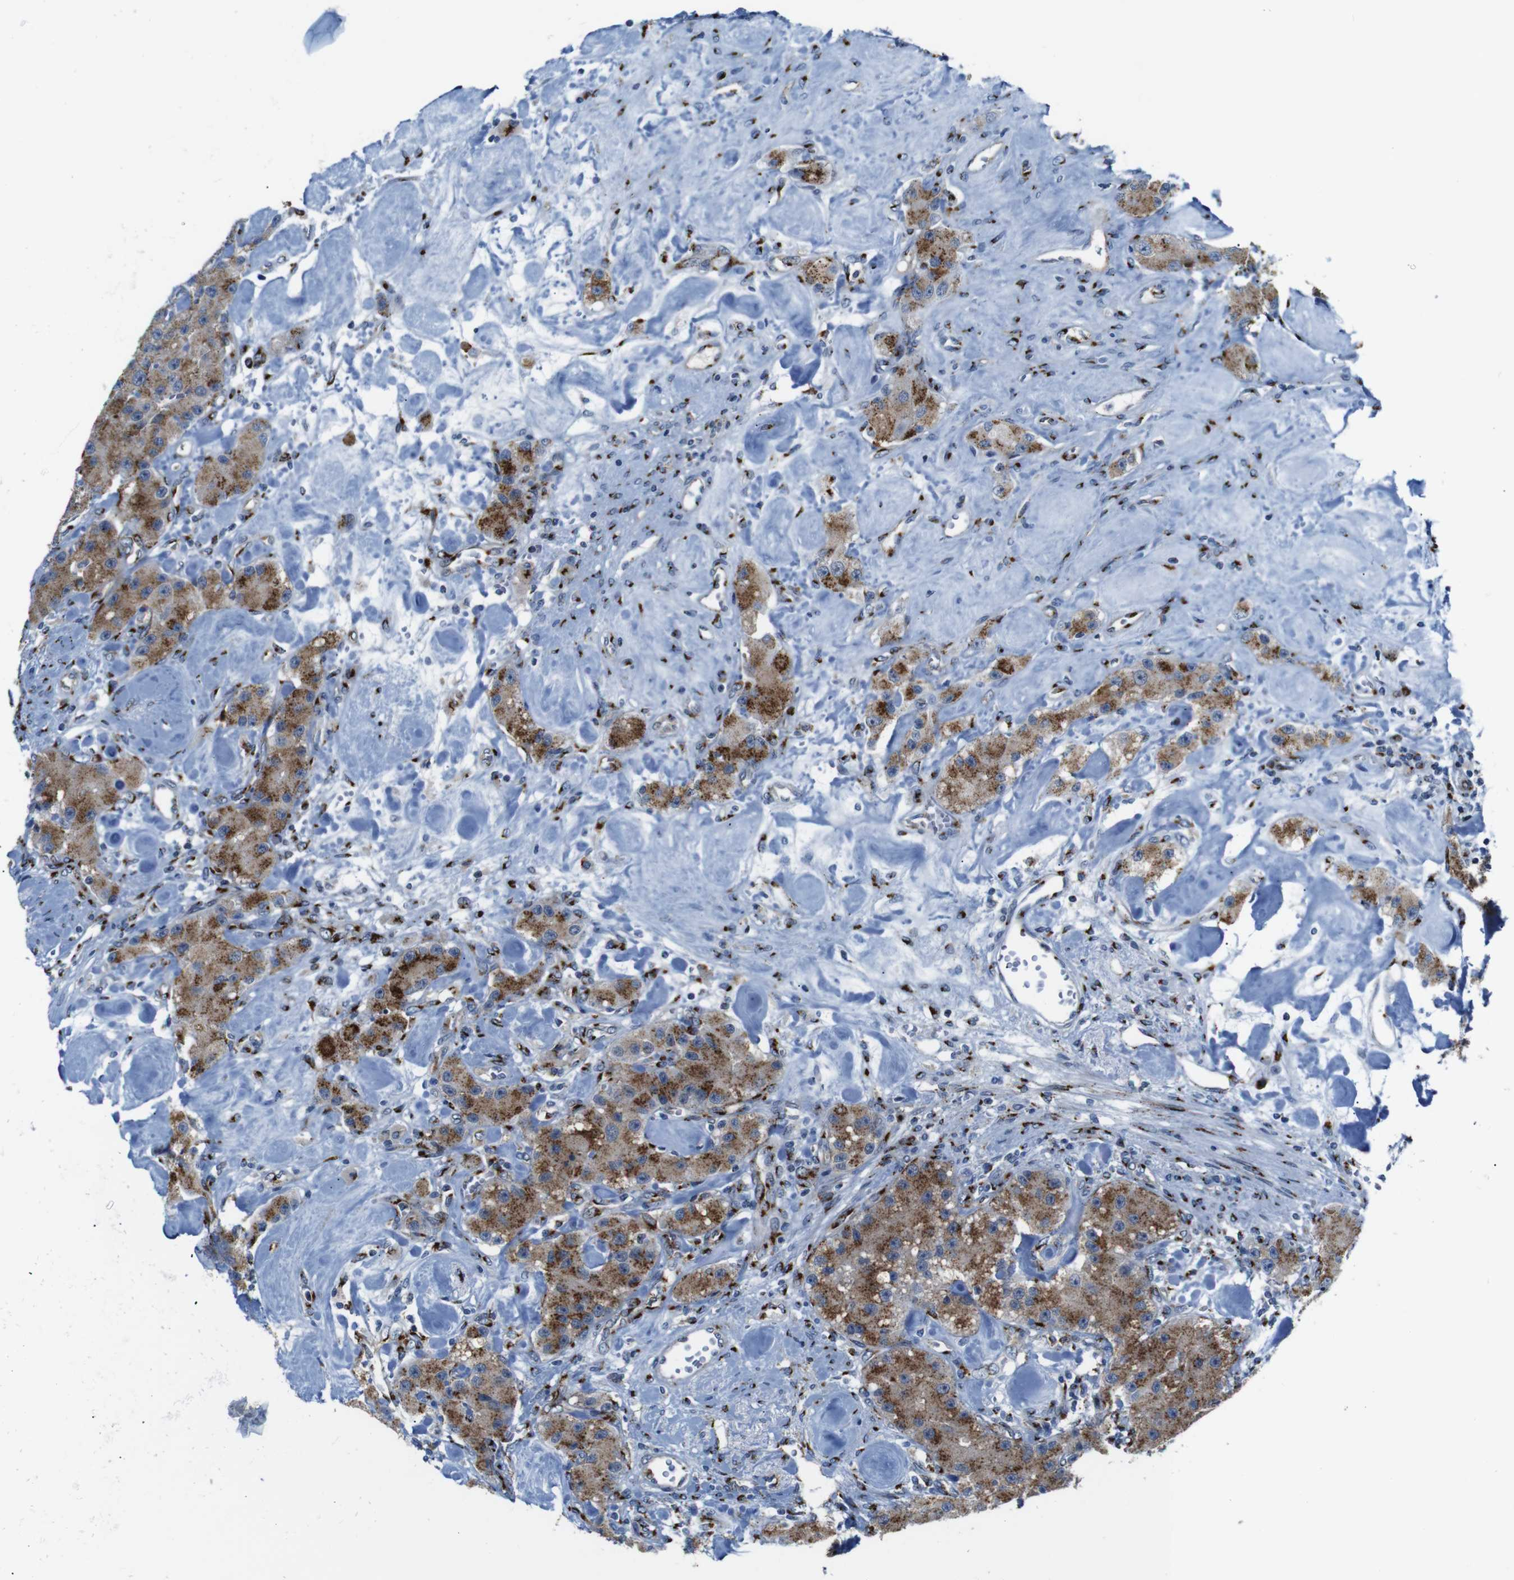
{"staining": {"intensity": "moderate", "quantity": ">75%", "location": "cytoplasmic/membranous"}, "tissue": "carcinoid", "cell_type": "Tumor cells", "image_type": "cancer", "snomed": [{"axis": "morphology", "description": "Carcinoid, malignant, NOS"}, {"axis": "topography", "description": "Pancreas"}], "caption": "This is an image of immunohistochemistry (IHC) staining of carcinoid, which shows moderate expression in the cytoplasmic/membranous of tumor cells.", "gene": "TGOLN2", "patient": {"sex": "male", "age": 41}}